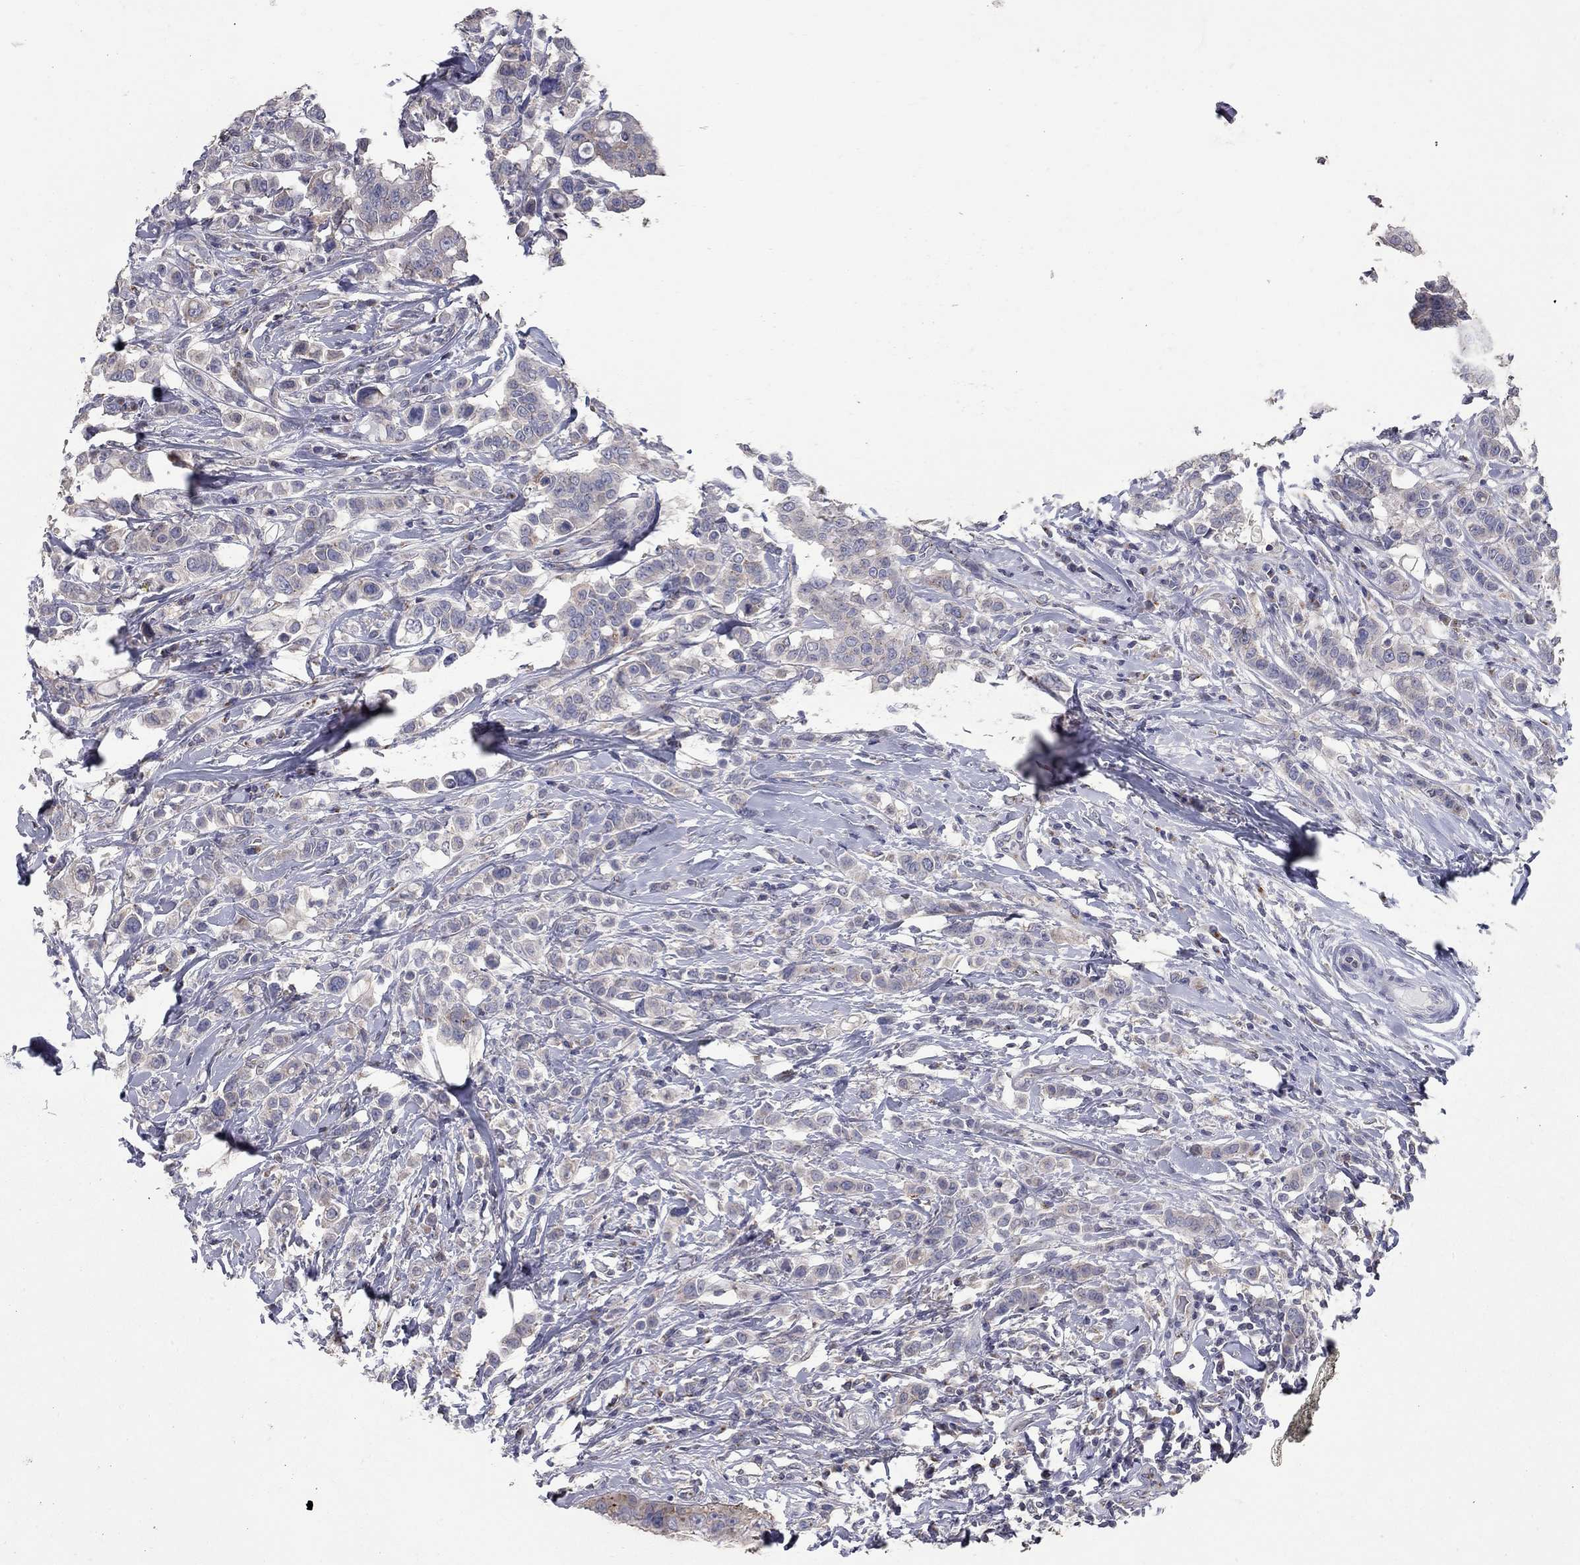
{"staining": {"intensity": "weak", "quantity": ">75%", "location": "cytoplasmic/membranous"}, "tissue": "breast cancer", "cell_type": "Tumor cells", "image_type": "cancer", "snomed": [{"axis": "morphology", "description": "Duct carcinoma"}, {"axis": "topography", "description": "Breast"}], "caption": "Protein staining reveals weak cytoplasmic/membranous expression in approximately >75% of tumor cells in invasive ductal carcinoma (breast).", "gene": "KIAA0319L", "patient": {"sex": "female", "age": 27}}